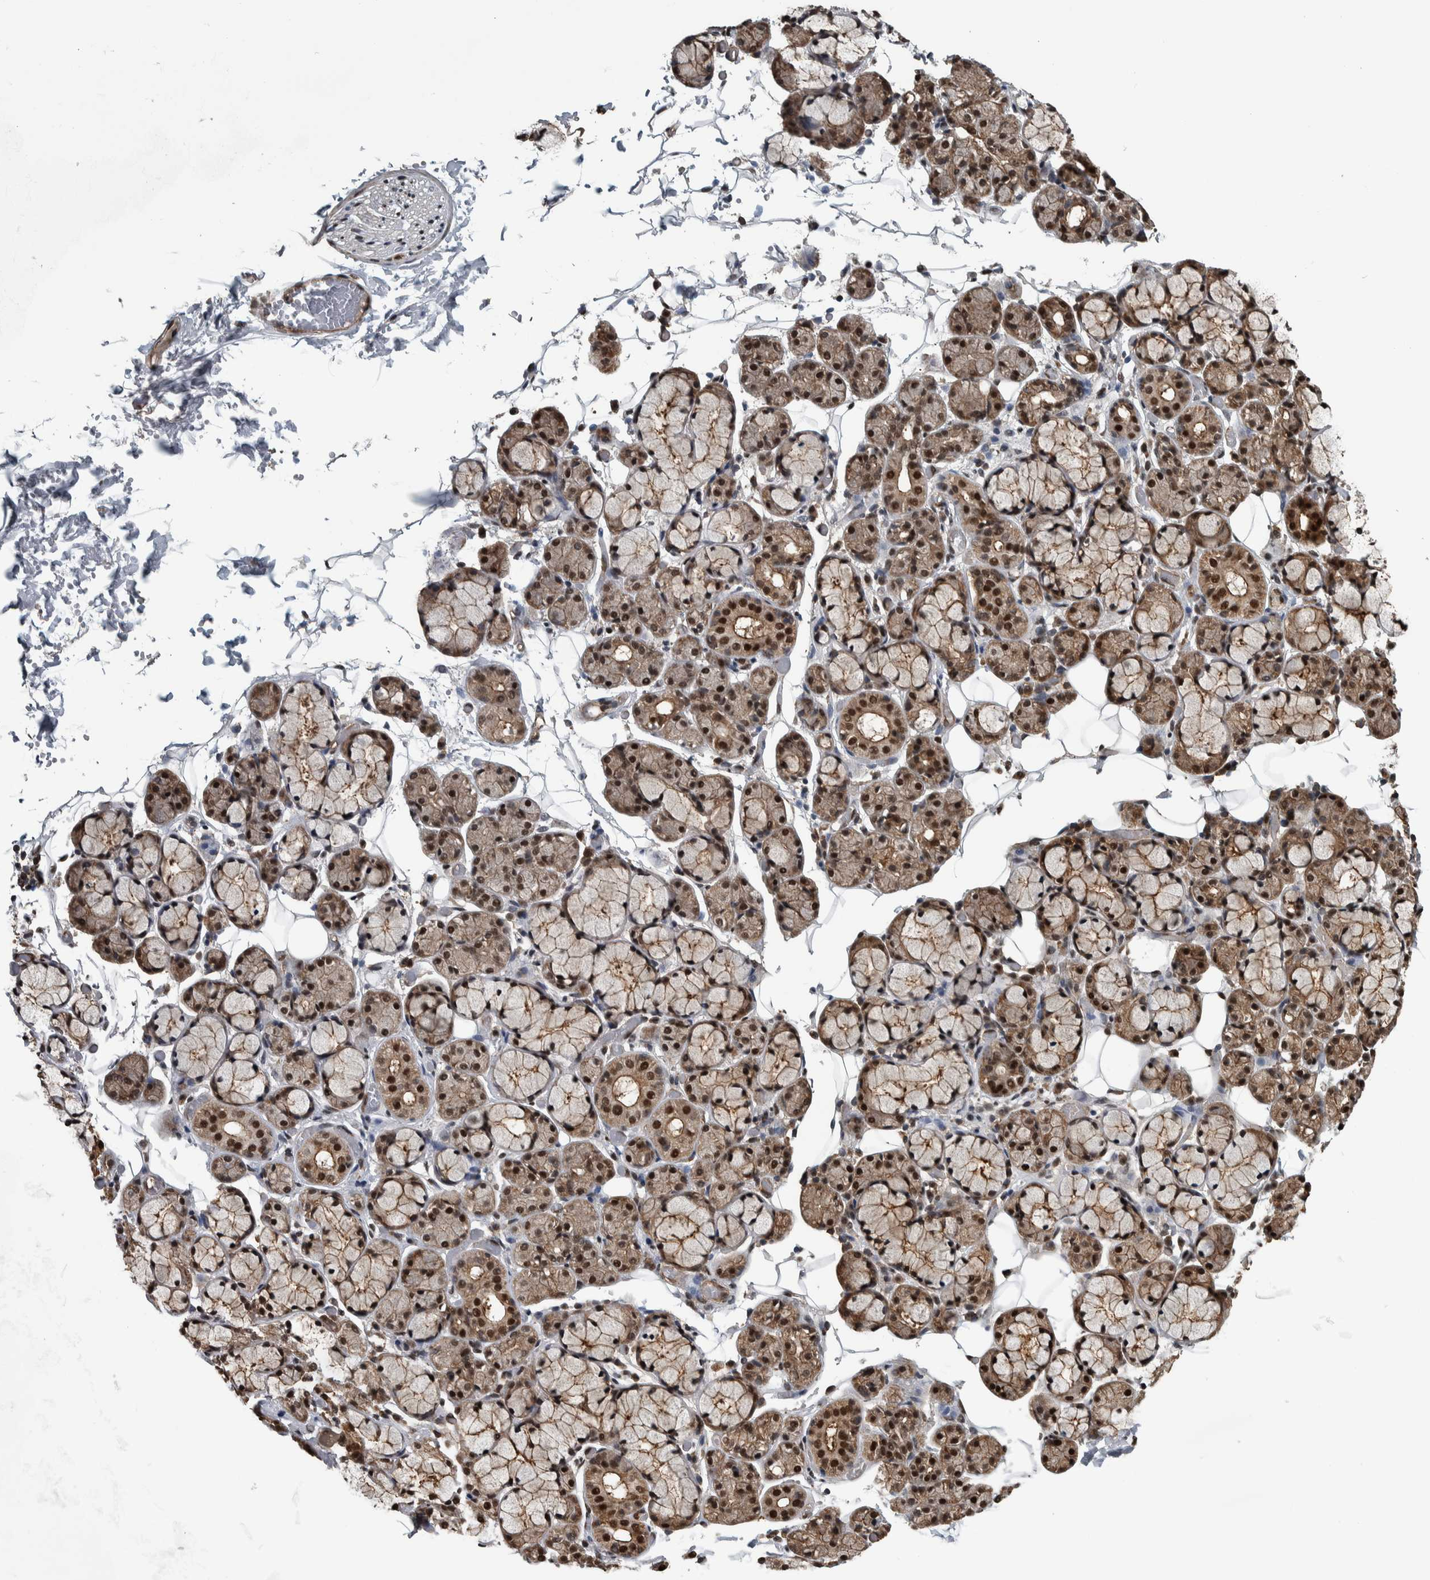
{"staining": {"intensity": "strong", "quantity": ">75%", "location": "cytoplasmic/membranous,nuclear"}, "tissue": "salivary gland", "cell_type": "Glandular cells", "image_type": "normal", "snomed": [{"axis": "morphology", "description": "Normal tissue, NOS"}, {"axis": "topography", "description": "Salivary gland"}], "caption": "Protein expression analysis of unremarkable salivary gland reveals strong cytoplasmic/membranous,nuclear positivity in approximately >75% of glandular cells.", "gene": "FAM135B", "patient": {"sex": "male", "age": 63}}